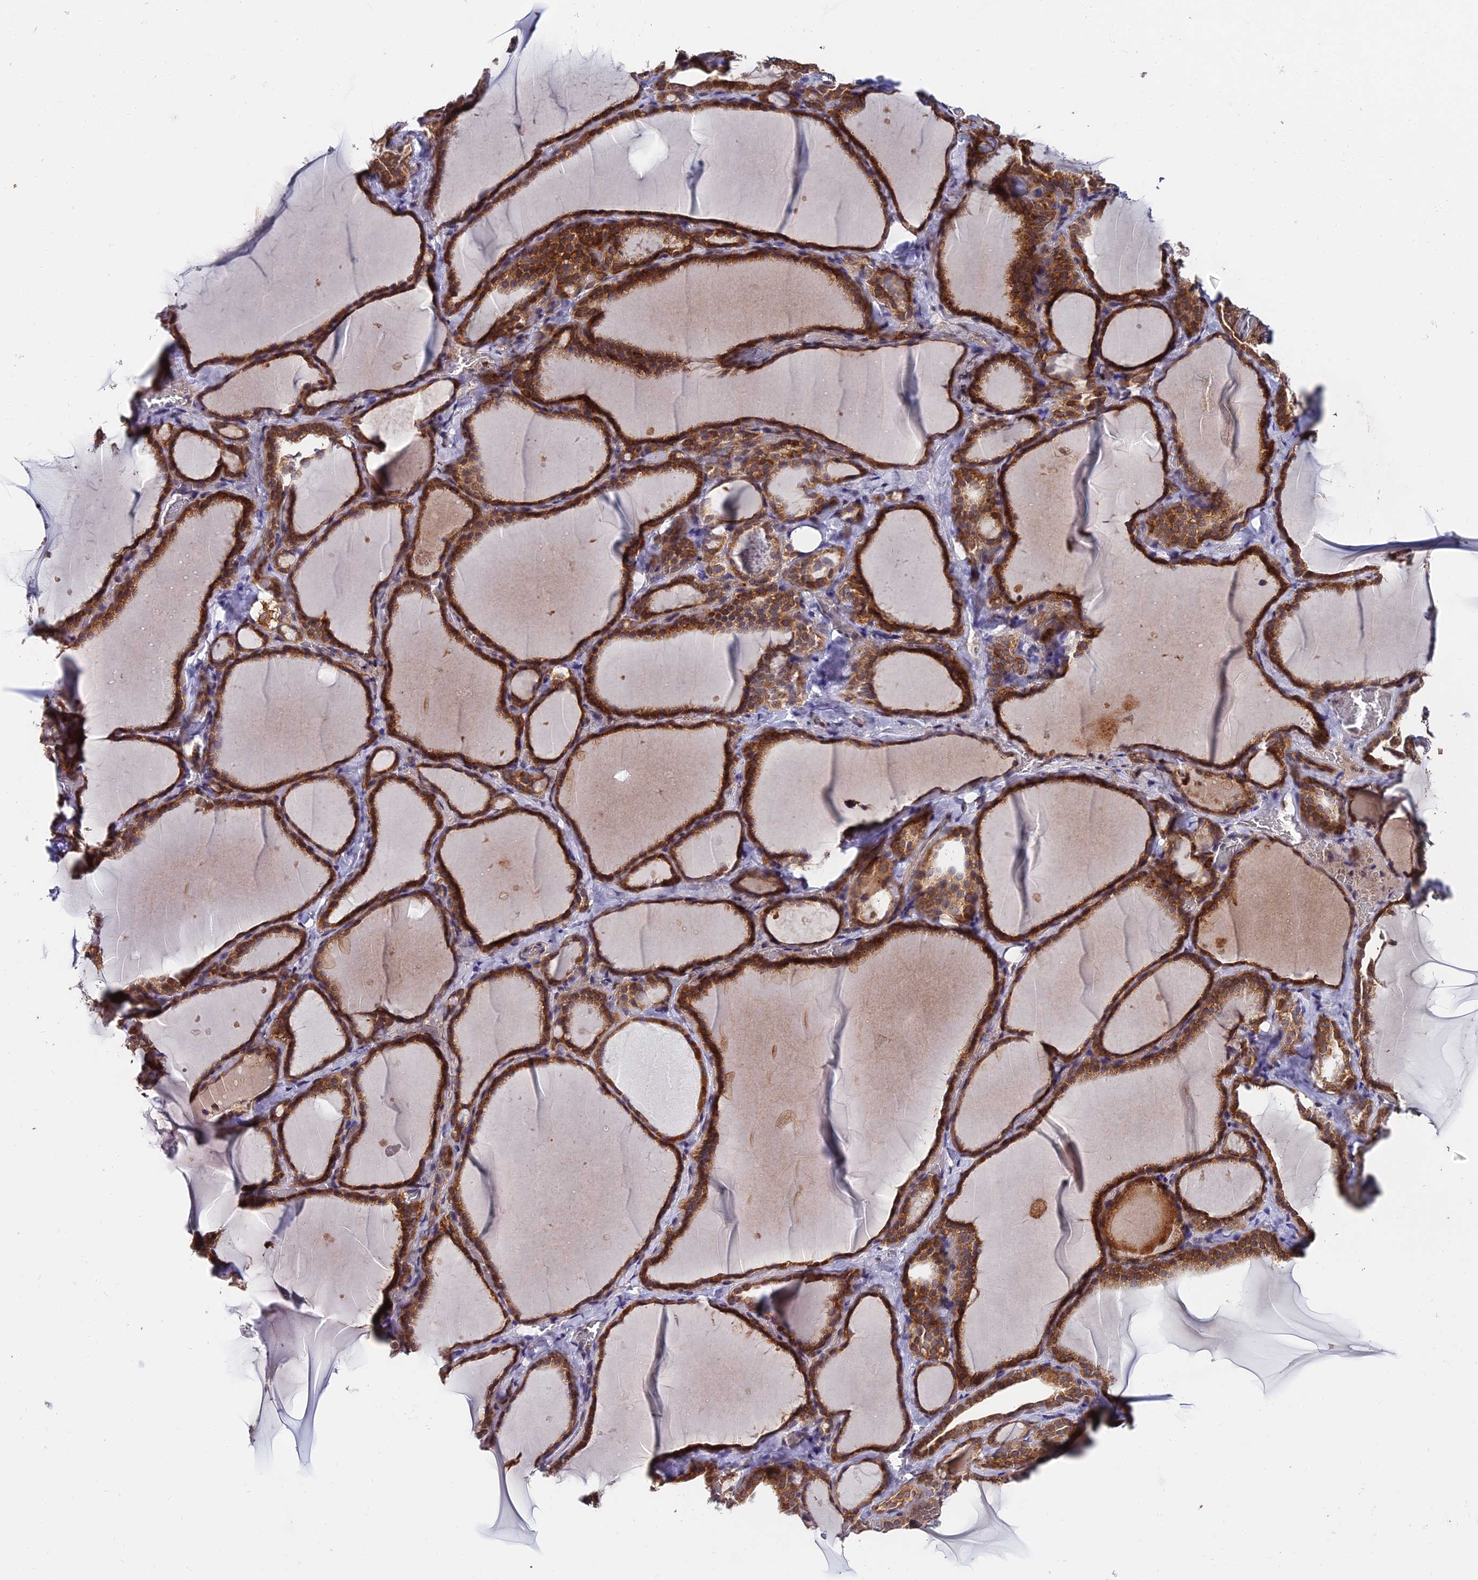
{"staining": {"intensity": "strong", "quantity": ">75%", "location": "cytoplasmic/membranous,nuclear"}, "tissue": "thyroid gland", "cell_type": "Glandular cells", "image_type": "normal", "snomed": [{"axis": "morphology", "description": "Normal tissue, NOS"}, {"axis": "topography", "description": "Thyroid gland"}], "caption": "A high amount of strong cytoplasmic/membranous,nuclear staining is present in about >75% of glandular cells in unremarkable thyroid gland. The staining is performed using DAB (3,3'-diaminobenzidine) brown chromogen to label protein expression. The nuclei are counter-stained blue using hematoxylin.", "gene": "CDNF", "patient": {"sex": "female", "age": 22}}